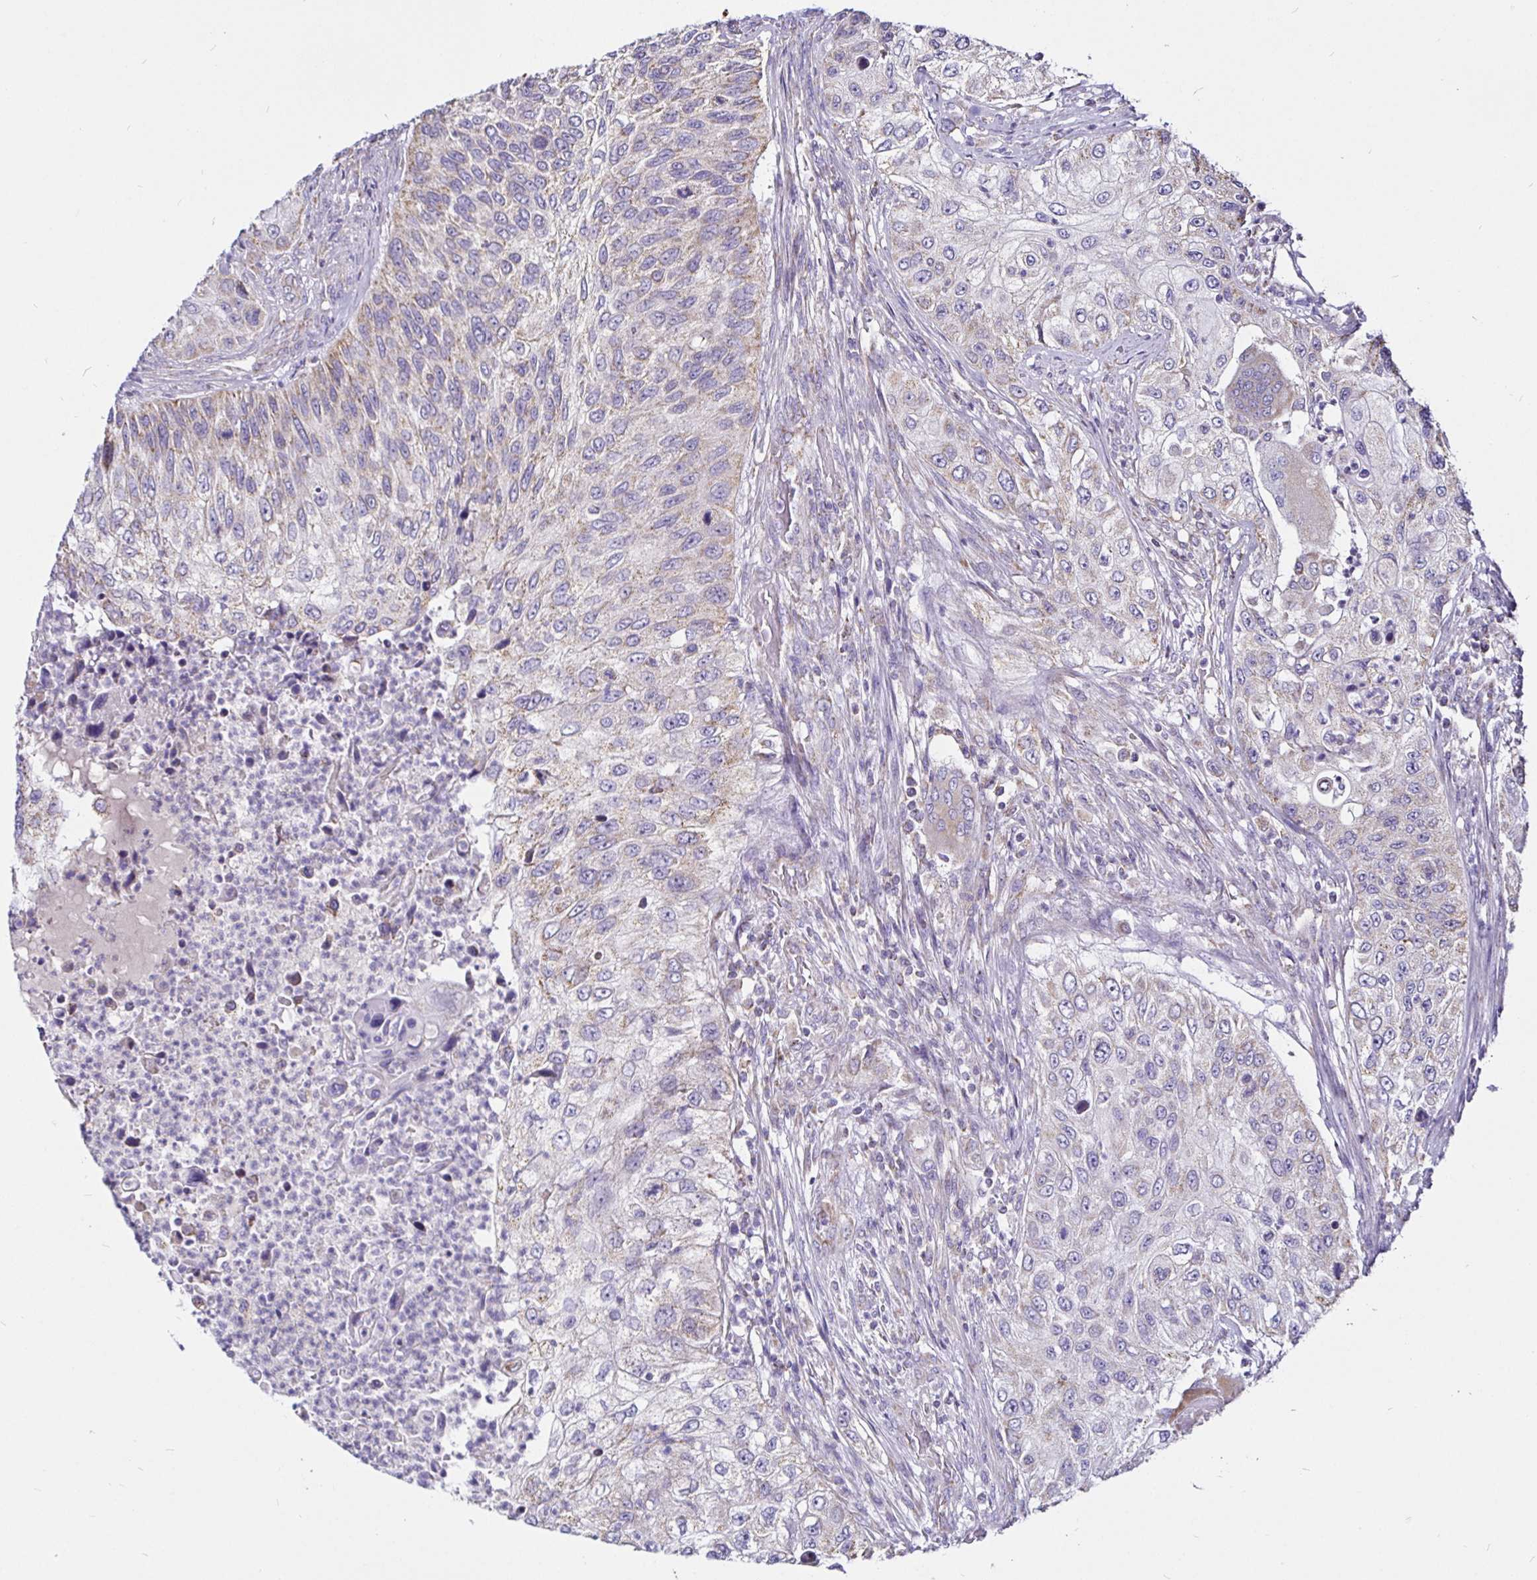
{"staining": {"intensity": "negative", "quantity": "none", "location": "none"}, "tissue": "urothelial cancer", "cell_type": "Tumor cells", "image_type": "cancer", "snomed": [{"axis": "morphology", "description": "Urothelial carcinoma, High grade"}, {"axis": "topography", "description": "Urinary bladder"}], "caption": "Protein analysis of urothelial cancer displays no significant expression in tumor cells.", "gene": "PGAM2", "patient": {"sex": "female", "age": 60}}